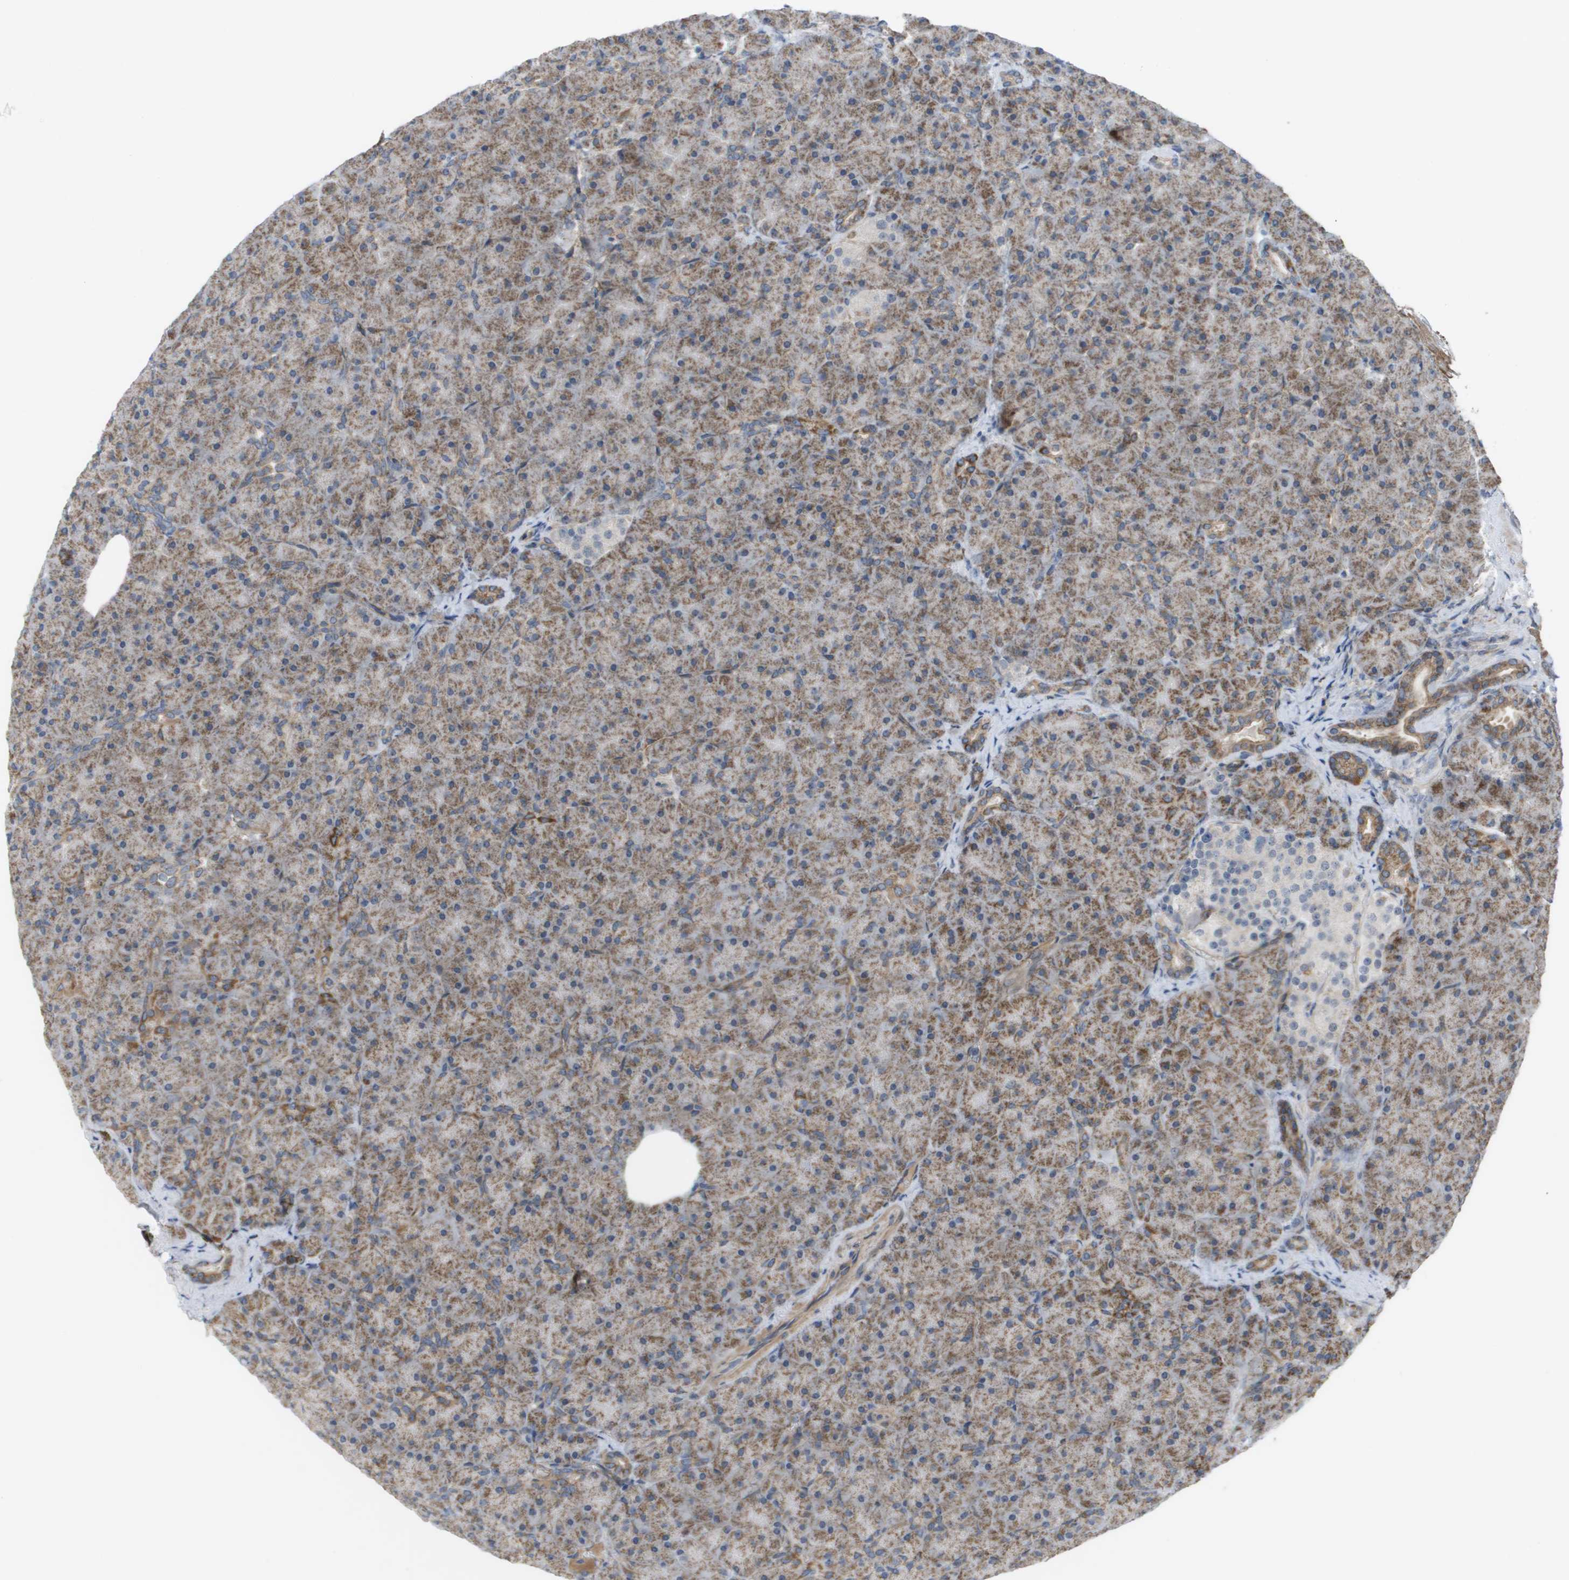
{"staining": {"intensity": "moderate", "quantity": ">75%", "location": "cytoplasmic/membranous"}, "tissue": "pancreas", "cell_type": "Exocrine glandular cells", "image_type": "normal", "snomed": [{"axis": "morphology", "description": "Normal tissue, NOS"}, {"axis": "topography", "description": "Pancreas"}], "caption": "Protein positivity by IHC demonstrates moderate cytoplasmic/membranous expression in approximately >75% of exocrine glandular cells in unremarkable pancreas.", "gene": "MTARC2", "patient": {"sex": "male", "age": 66}}